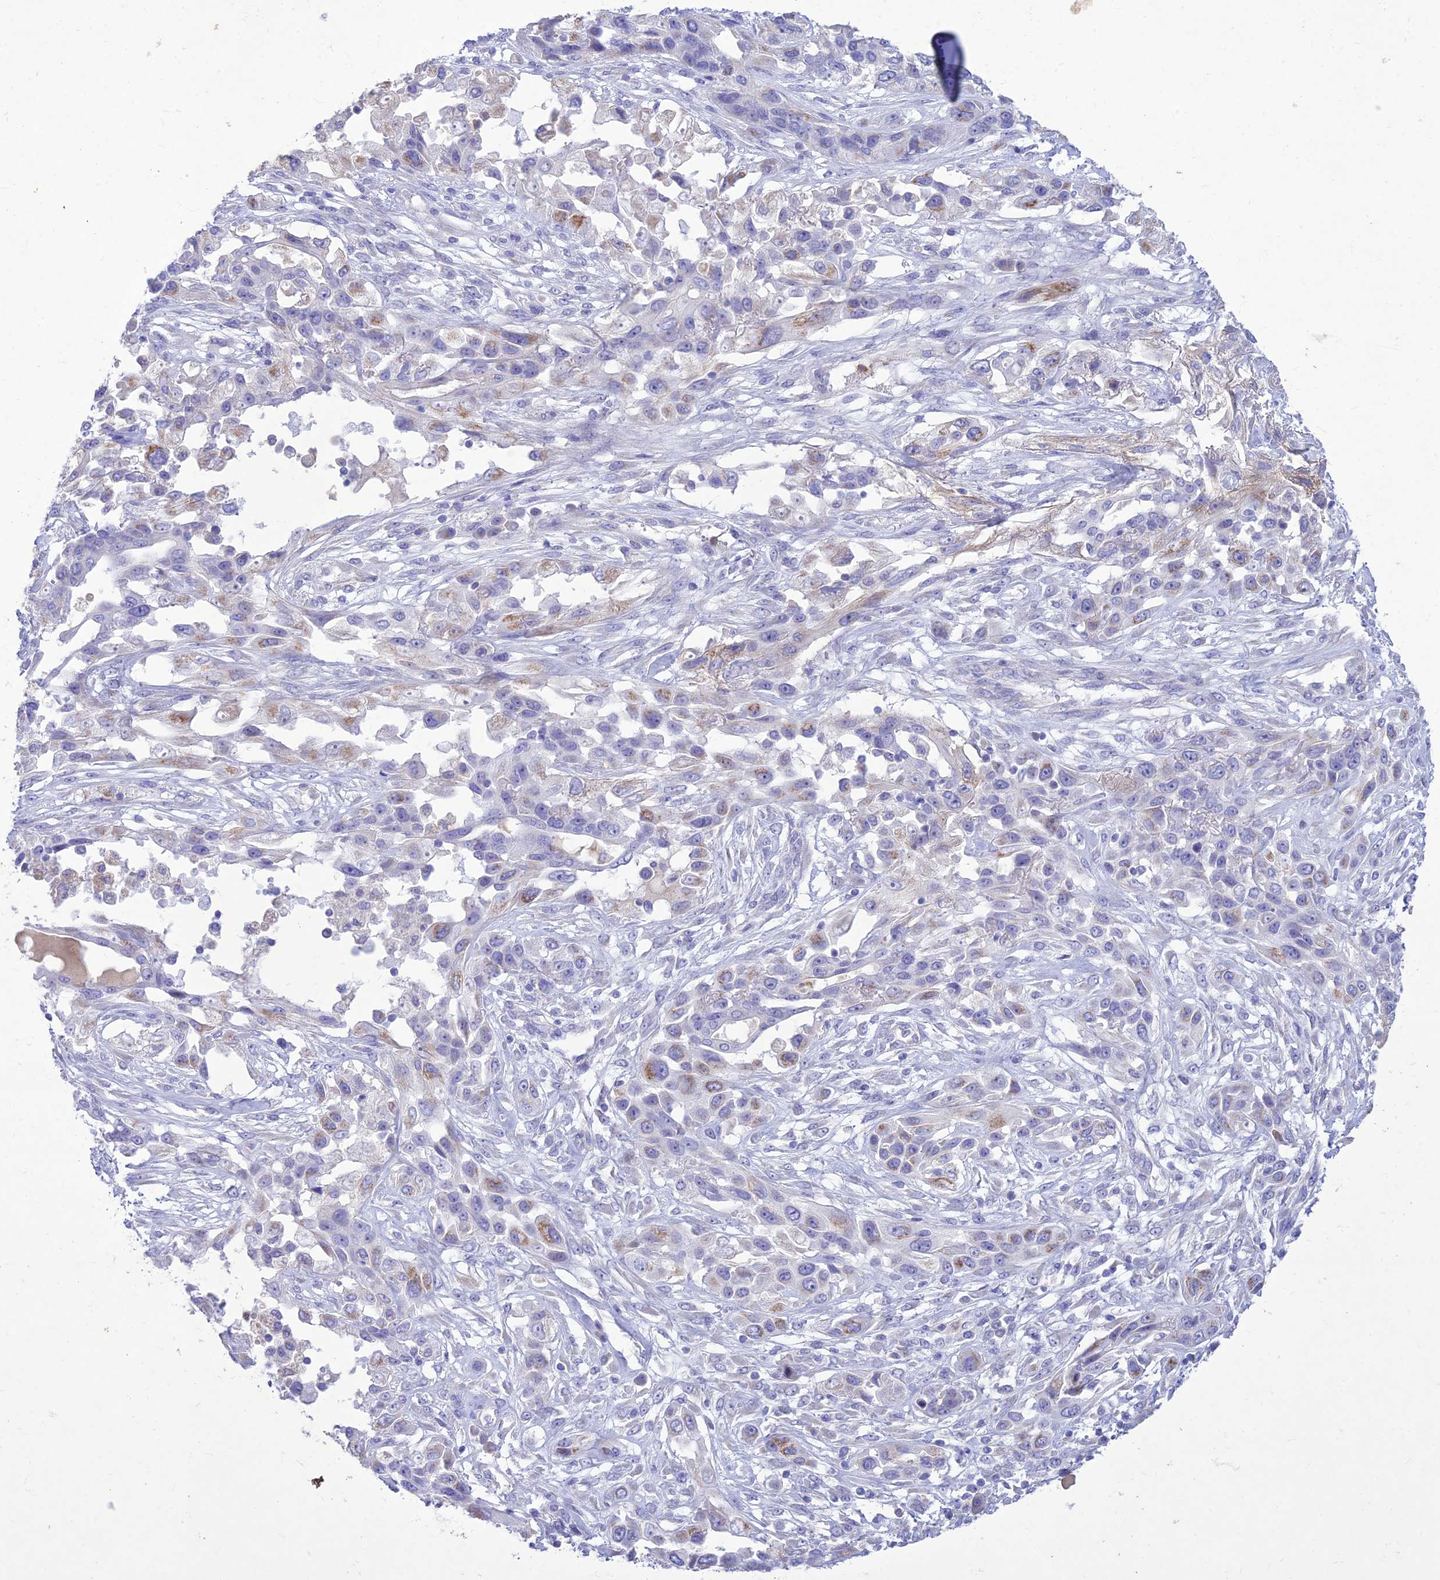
{"staining": {"intensity": "moderate", "quantity": "<25%", "location": "cytoplasmic/membranous"}, "tissue": "lung cancer", "cell_type": "Tumor cells", "image_type": "cancer", "snomed": [{"axis": "morphology", "description": "Squamous cell carcinoma, NOS"}, {"axis": "topography", "description": "Lung"}], "caption": "Immunohistochemical staining of squamous cell carcinoma (lung) reveals low levels of moderate cytoplasmic/membranous expression in about <25% of tumor cells.", "gene": "SLC13A5", "patient": {"sex": "female", "age": 70}}